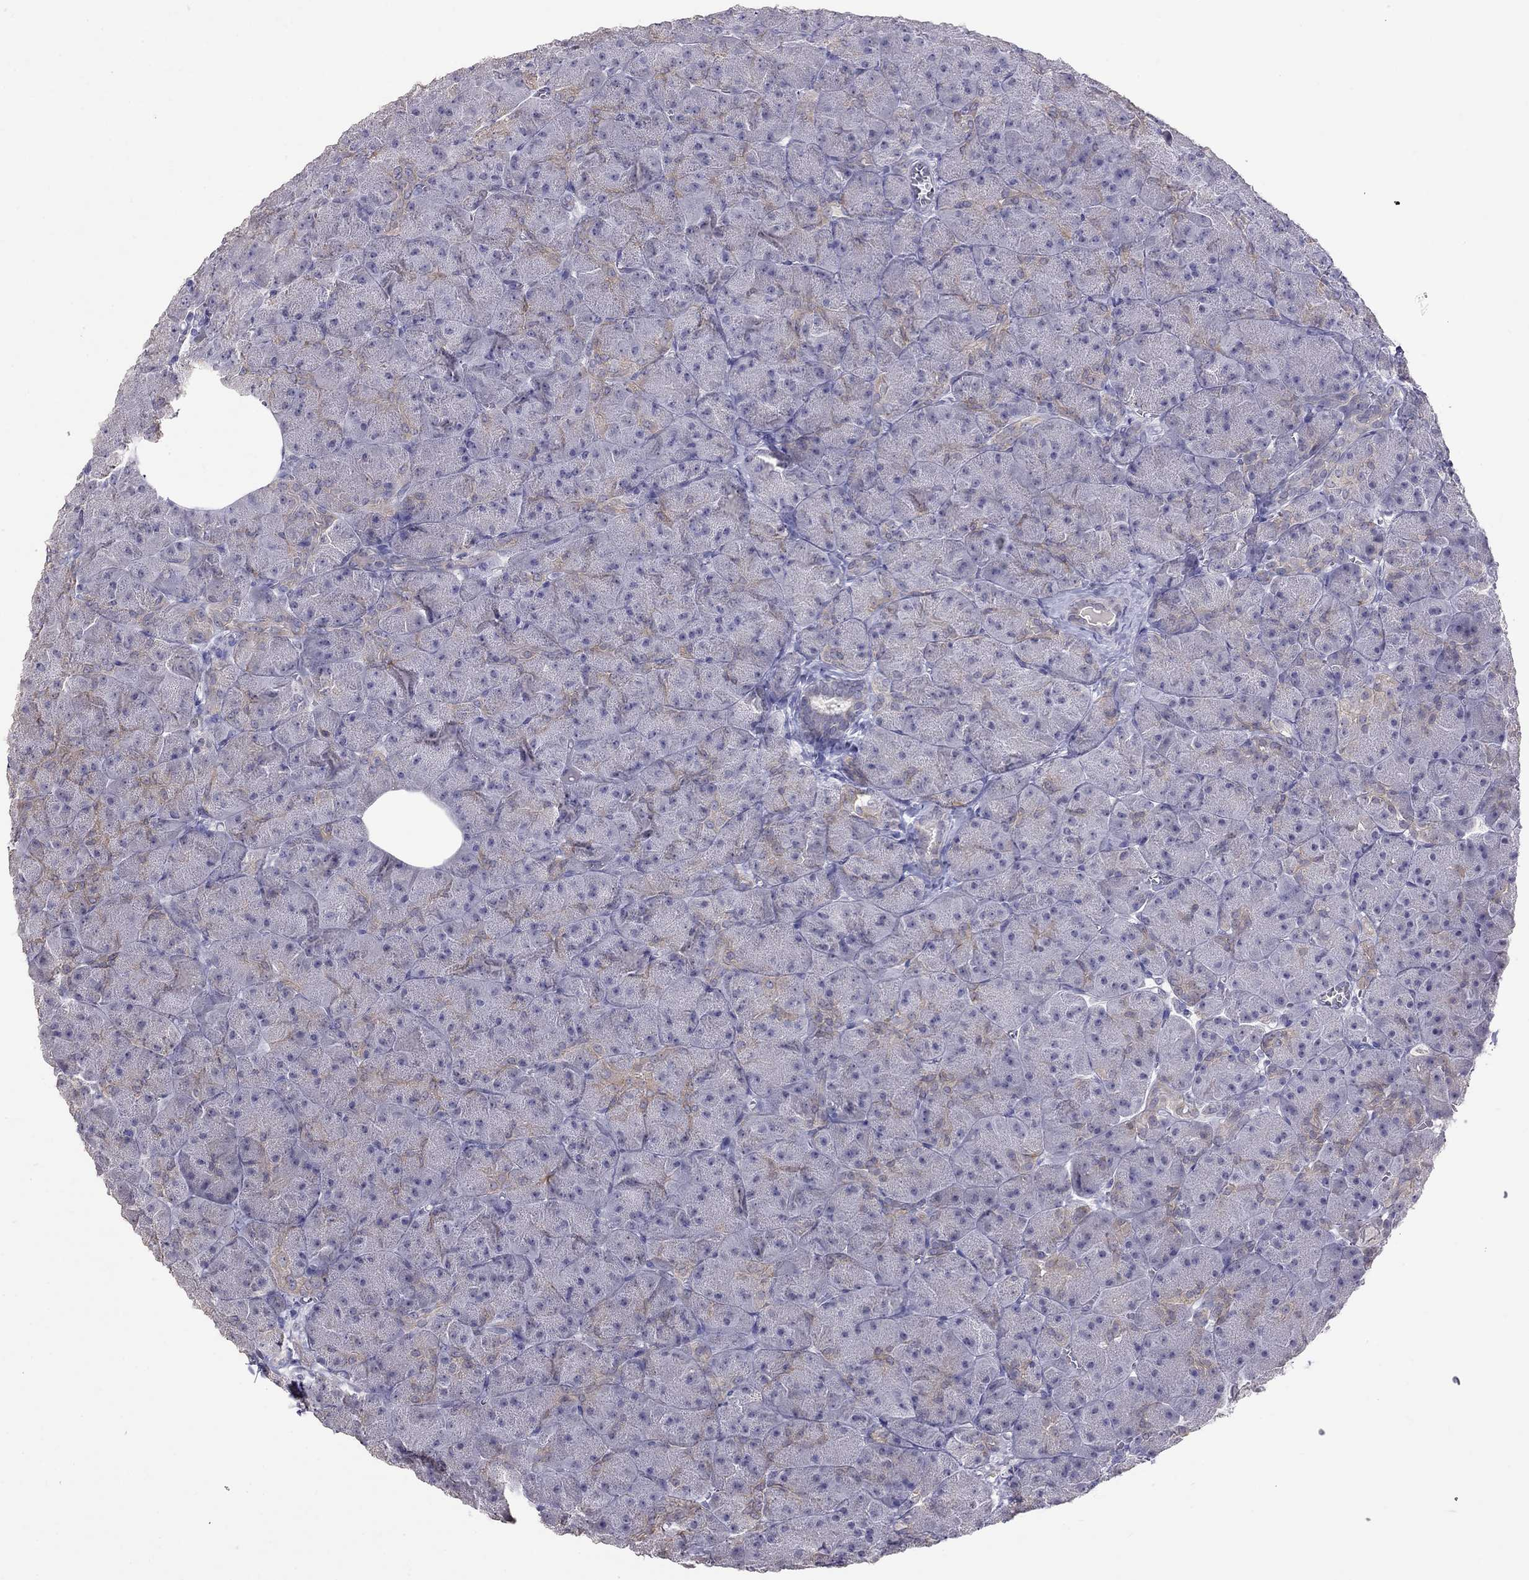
{"staining": {"intensity": "weak", "quantity": "<25%", "location": "cytoplasmic/membranous"}, "tissue": "pancreas", "cell_type": "Exocrine glandular cells", "image_type": "normal", "snomed": [{"axis": "morphology", "description": "Normal tissue, NOS"}, {"axis": "topography", "description": "Pancreas"}], "caption": "A high-resolution image shows IHC staining of benign pancreas, which shows no significant expression in exocrine glandular cells.", "gene": "MYO3B", "patient": {"sex": "male", "age": 61}}